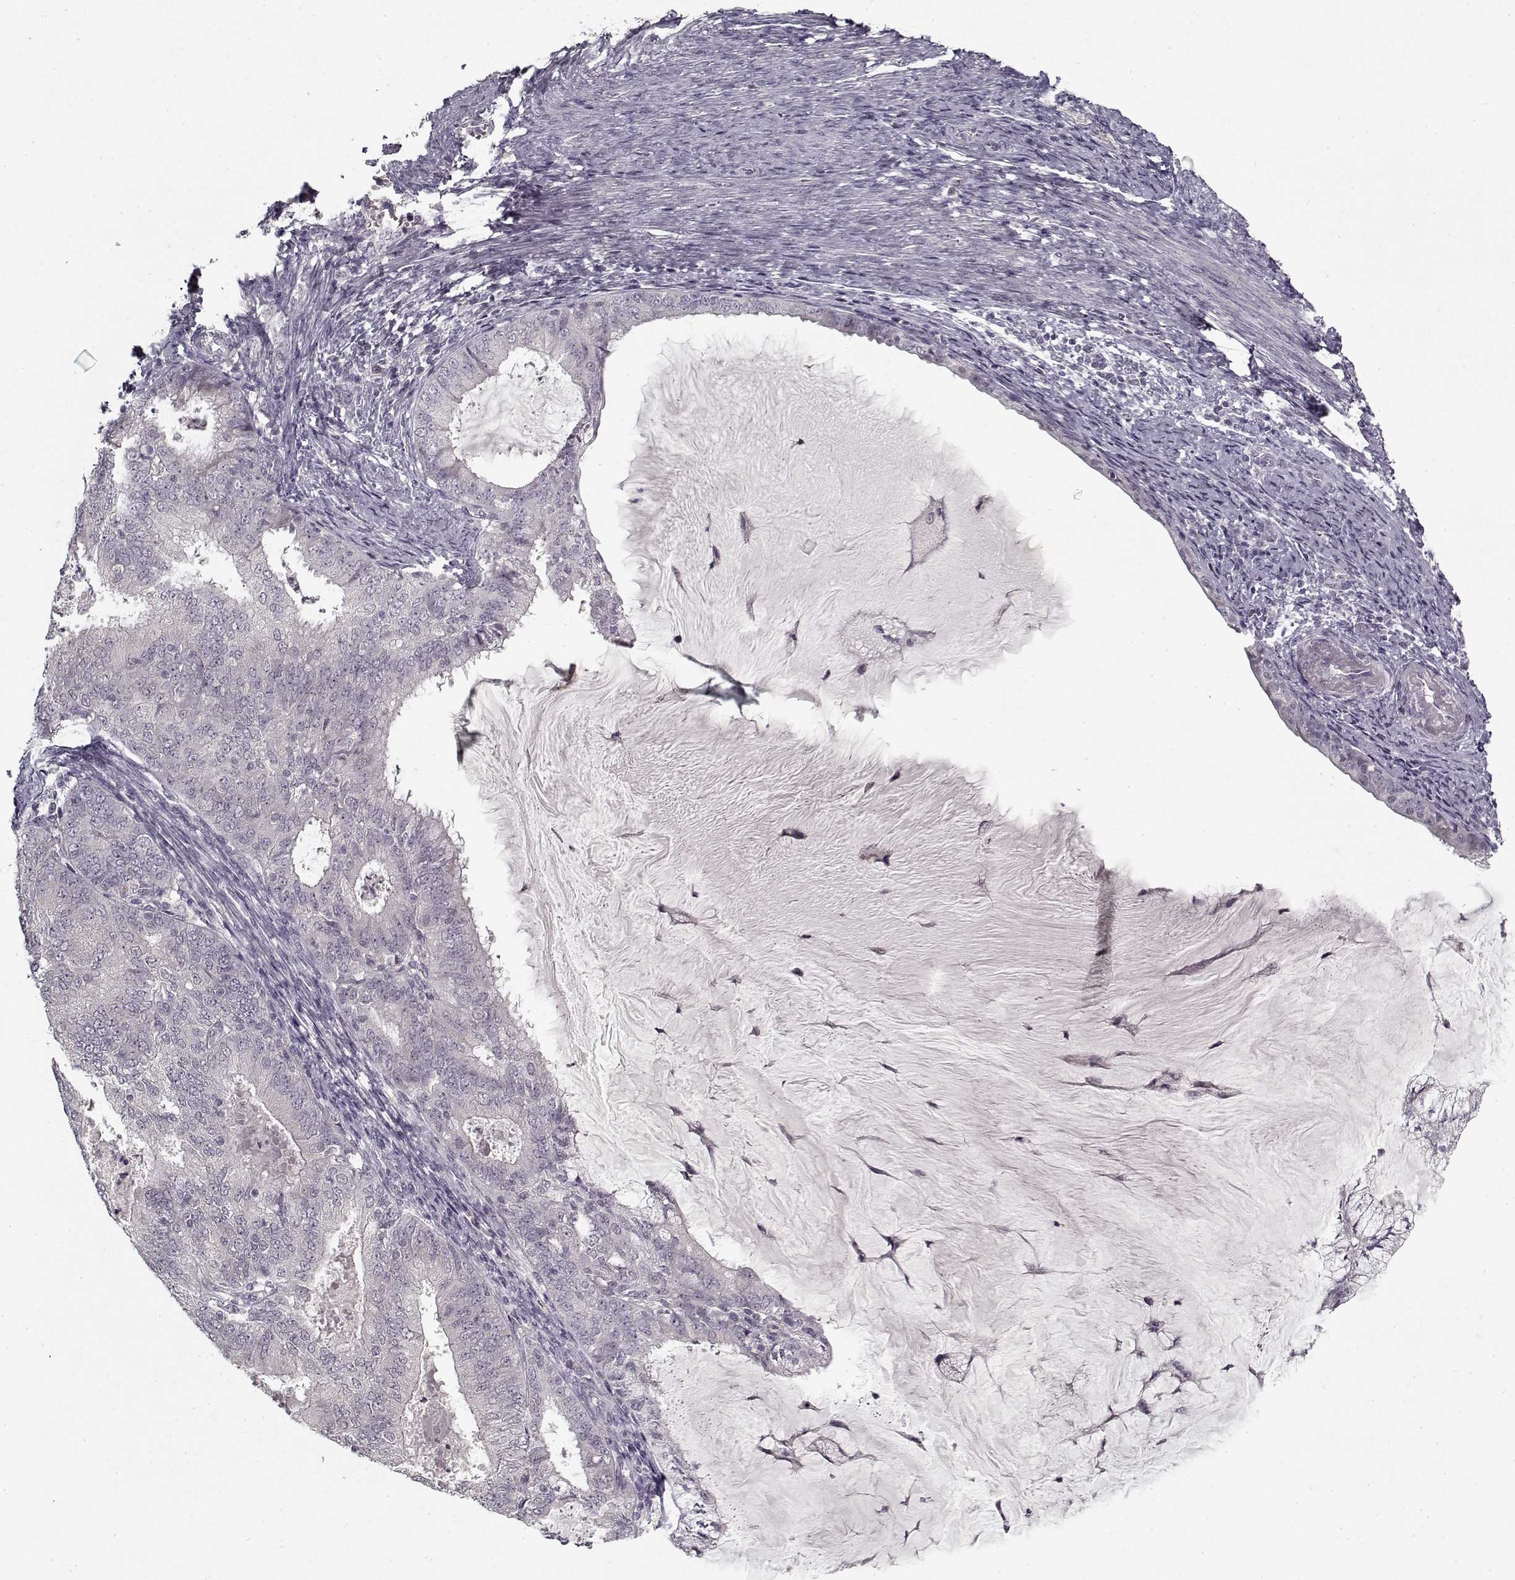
{"staining": {"intensity": "negative", "quantity": "none", "location": "none"}, "tissue": "endometrial cancer", "cell_type": "Tumor cells", "image_type": "cancer", "snomed": [{"axis": "morphology", "description": "Adenocarcinoma, NOS"}, {"axis": "topography", "description": "Endometrium"}], "caption": "DAB (3,3'-diaminobenzidine) immunohistochemical staining of human endometrial cancer (adenocarcinoma) shows no significant positivity in tumor cells. Brightfield microscopy of IHC stained with DAB (3,3'-diaminobenzidine) (brown) and hematoxylin (blue), captured at high magnification.", "gene": "LAMA2", "patient": {"sex": "female", "age": 57}}